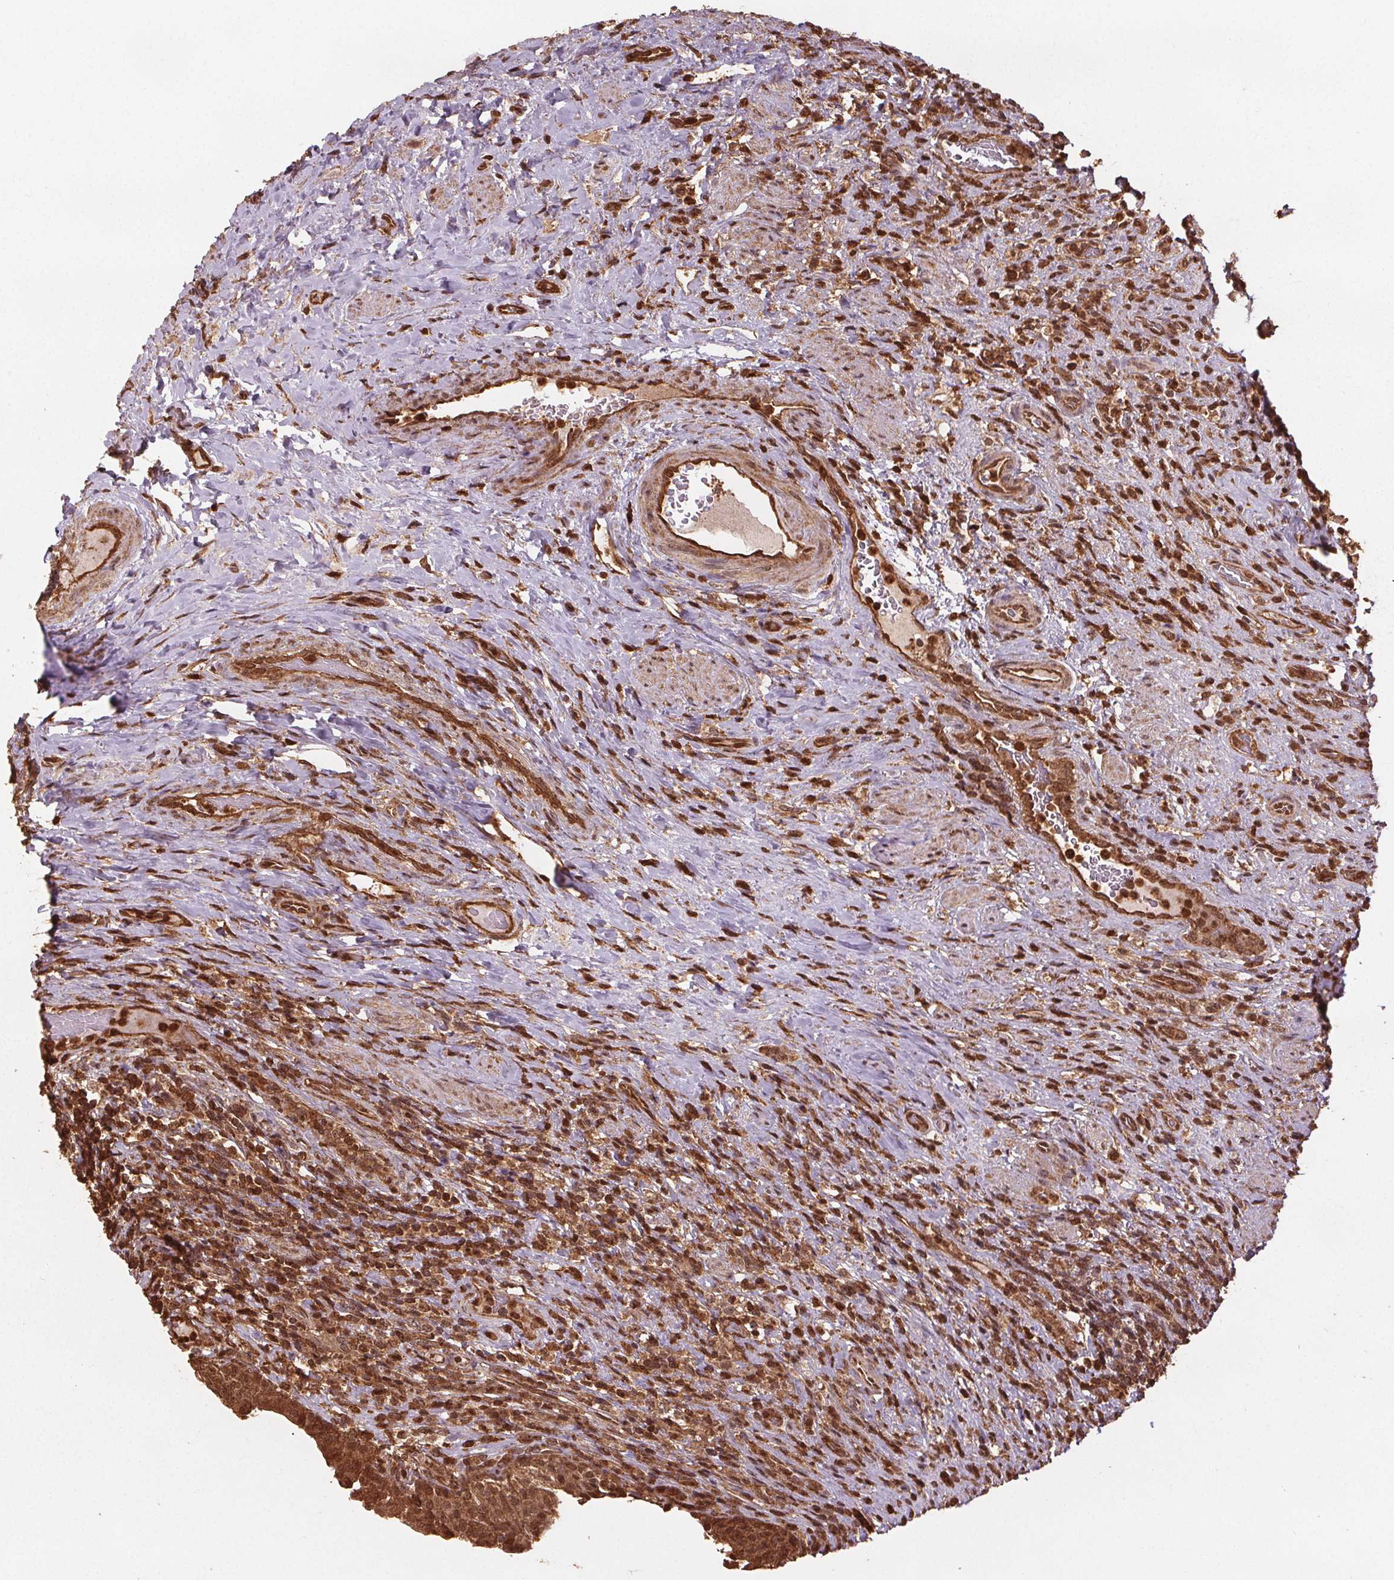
{"staining": {"intensity": "strong", "quantity": ">75%", "location": "cytoplasmic/membranous,nuclear"}, "tissue": "urinary bladder", "cell_type": "Urothelial cells", "image_type": "normal", "snomed": [{"axis": "morphology", "description": "Normal tissue, NOS"}, {"axis": "topography", "description": "Urinary bladder"}, {"axis": "topography", "description": "Peripheral nerve tissue"}], "caption": "Immunohistochemistry (IHC) micrograph of unremarkable urinary bladder: urinary bladder stained using immunohistochemistry demonstrates high levels of strong protein expression localized specifically in the cytoplasmic/membranous,nuclear of urothelial cells, appearing as a cytoplasmic/membranous,nuclear brown color.", "gene": "ENO1", "patient": {"sex": "male", "age": 66}}